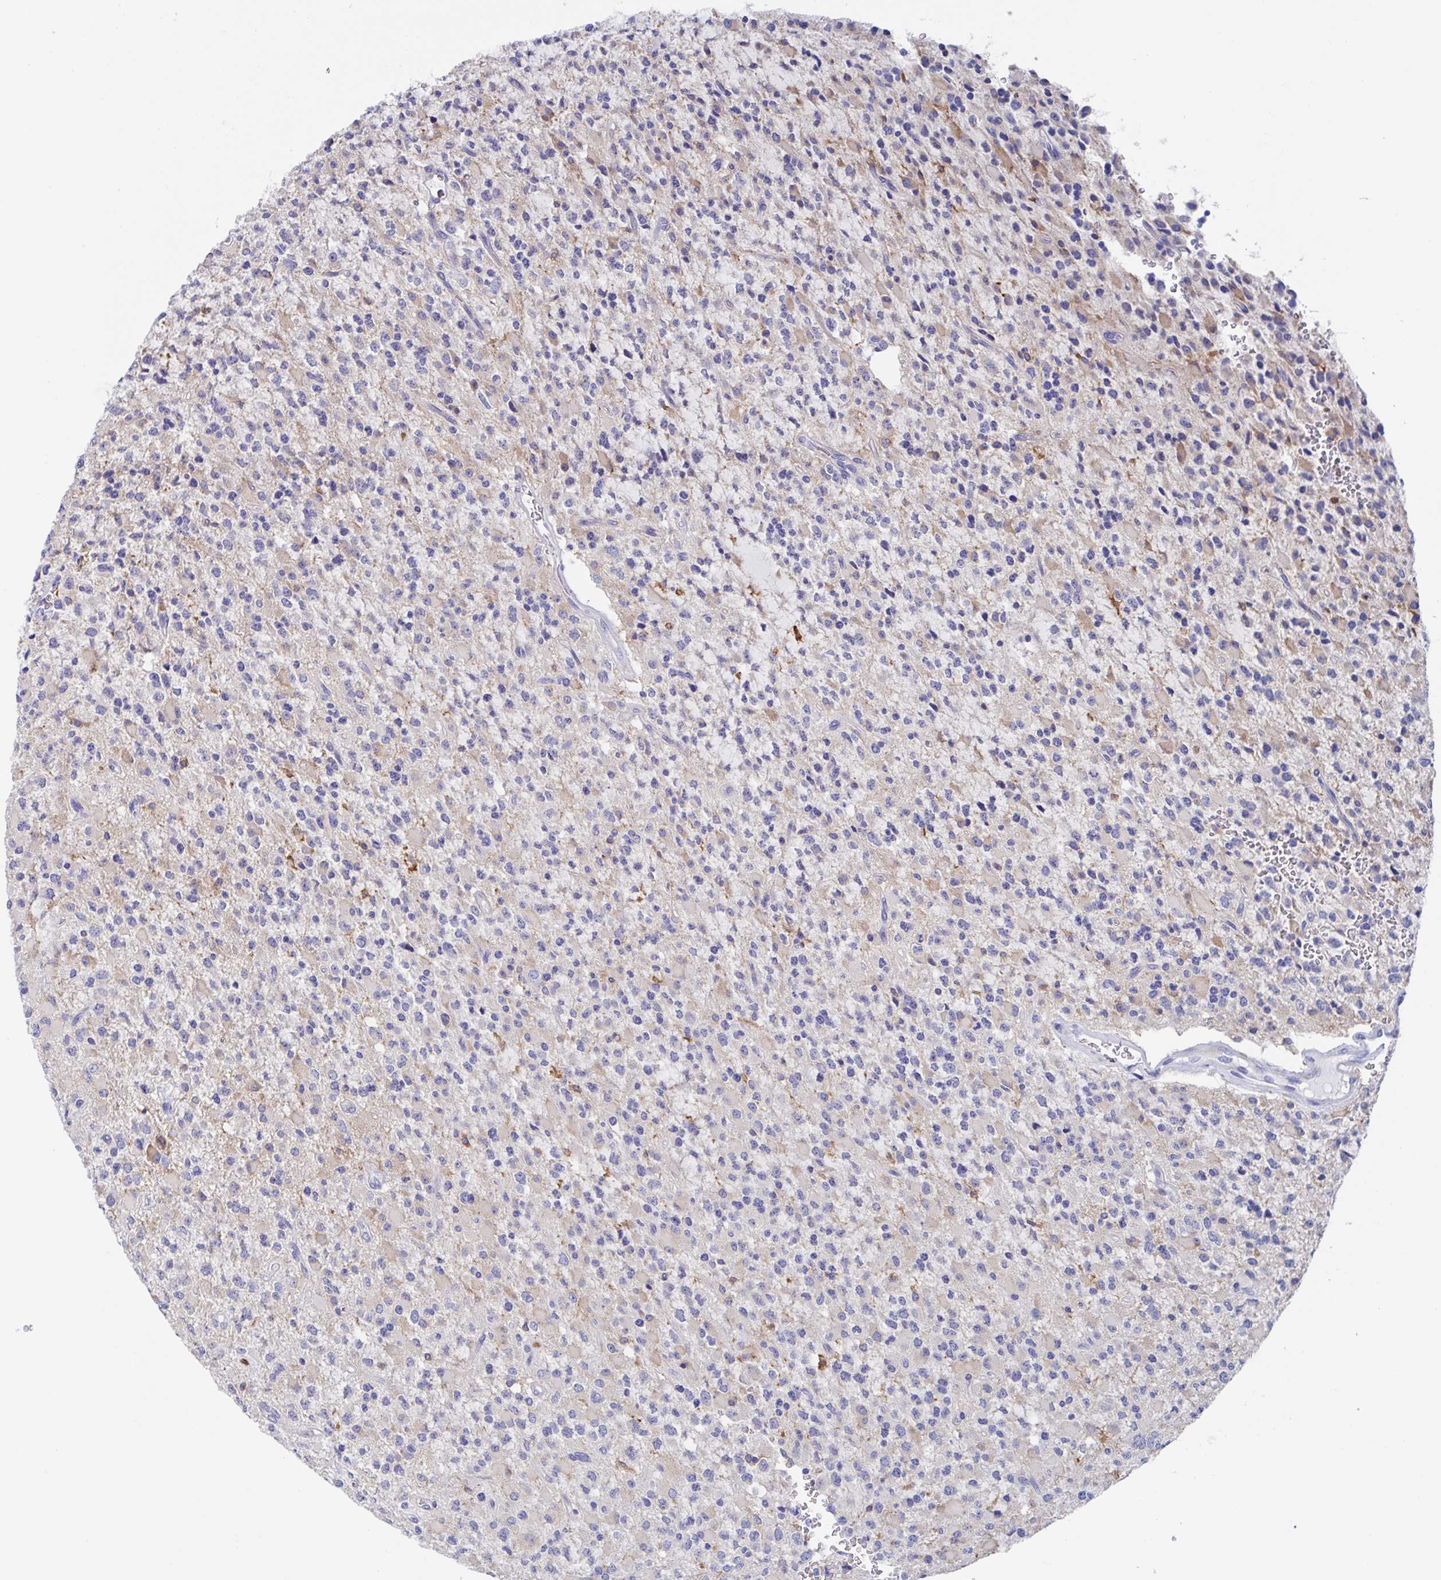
{"staining": {"intensity": "negative", "quantity": "none", "location": "none"}, "tissue": "glioma", "cell_type": "Tumor cells", "image_type": "cancer", "snomed": [{"axis": "morphology", "description": "Glioma, malignant, High grade"}, {"axis": "topography", "description": "Brain"}], "caption": "Immunohistochemistry (IHC) of malignant high-grade glioma shows no staining in tumor cells.", "gene": "FCGR3A", "patient": {"sex": "male", "age": 34}}